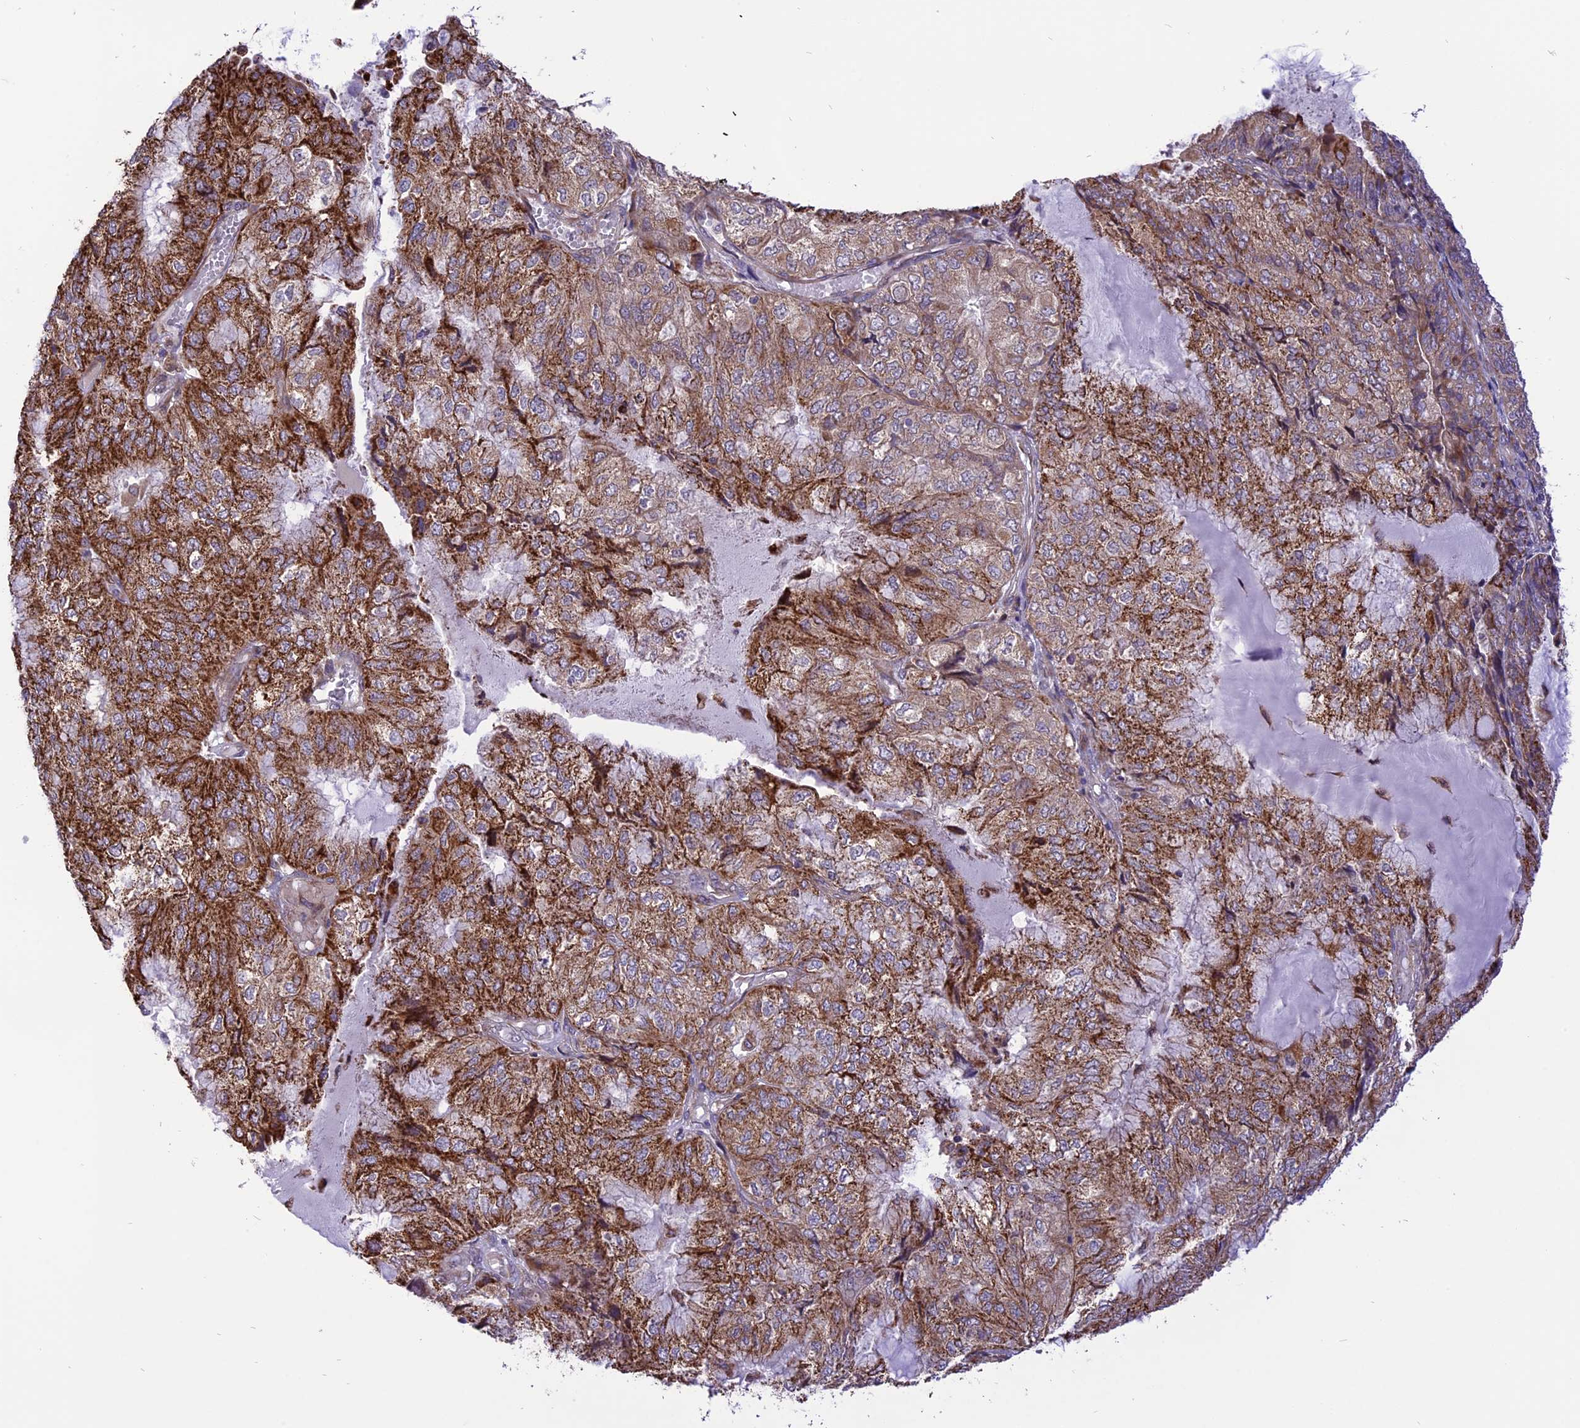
{"staining": {"intensity": "strong", "quantity": ">75%", "location": "cytoplasmic/membranous"}, "tissue": "endometrial cancer", "cell_type": "Tumor cells", "image_type": "cancer", "snomed": [{"axis": "morphology", "description": "Adenocarcinoma, NOS"}, {"axis": "topography", "description": "Endometrium"}], "caption": "This image exhibits immunohistochemistry staining of adenocarcinoma (endometrial), with high strong cytoplasmic/membranous positivity in about >75% of tumor cells.", "gene": "ARMCX6", "patient": {"sex": "female", "age": 81}}